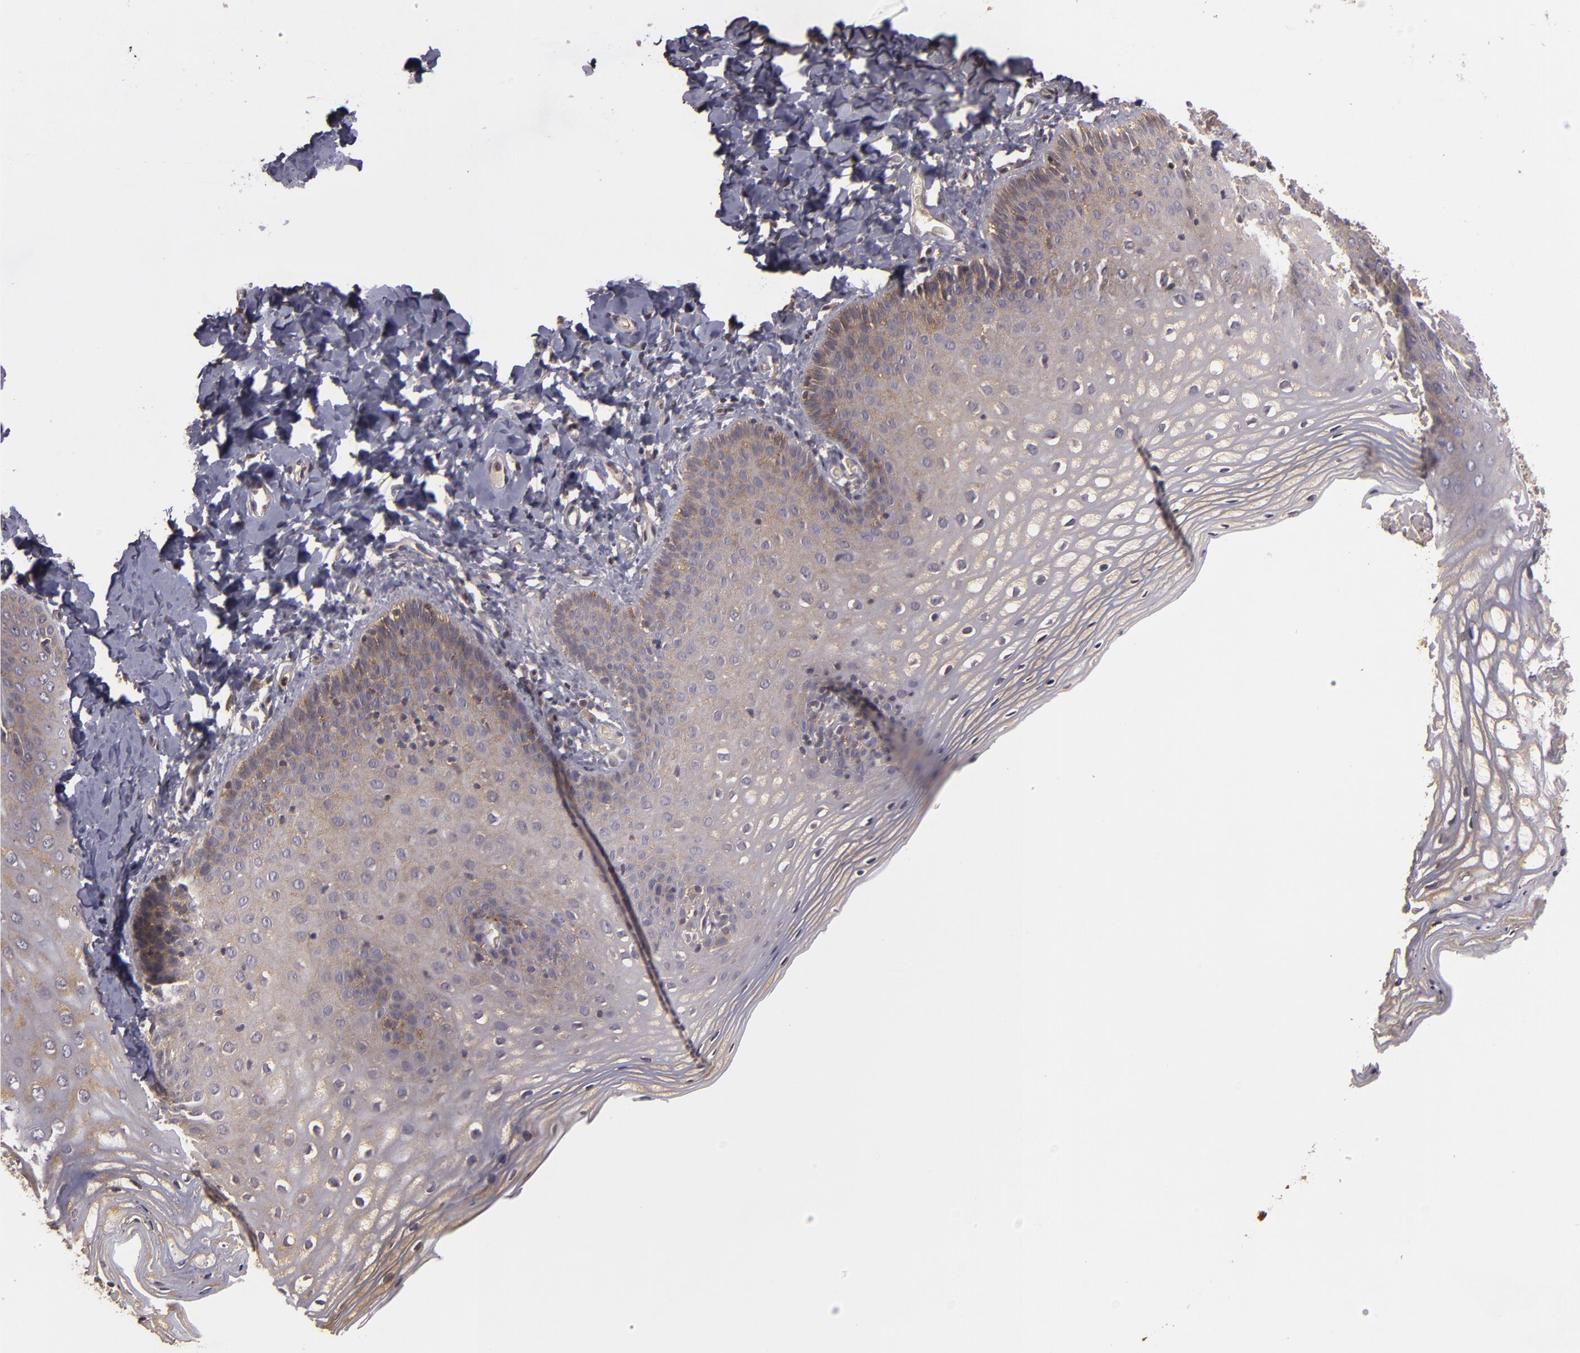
{"staining": {"intensity": "weak", "quantity": ">75%", "location": "cytoplasmic/membranous"}, "tissue": "vagina", "cell_type": "Squamous epithelial cells", "image_type": "normal", "snomed": [{"axis": "morphology", "description": "Normal tissue, NOS"}, {"axis": "topography", "description": "Vagina"}], "caption": "Squamous epithelial cells demonstrate low levels of weak cytoplasmic/membranous positivity in approximately >75% of cells in unremarkable human vagina. The protein of interest is shown in brown color, while the nuclei are stained blue.", "gene": "HRAS", "patient": {"sex": "female", "age": 55}}